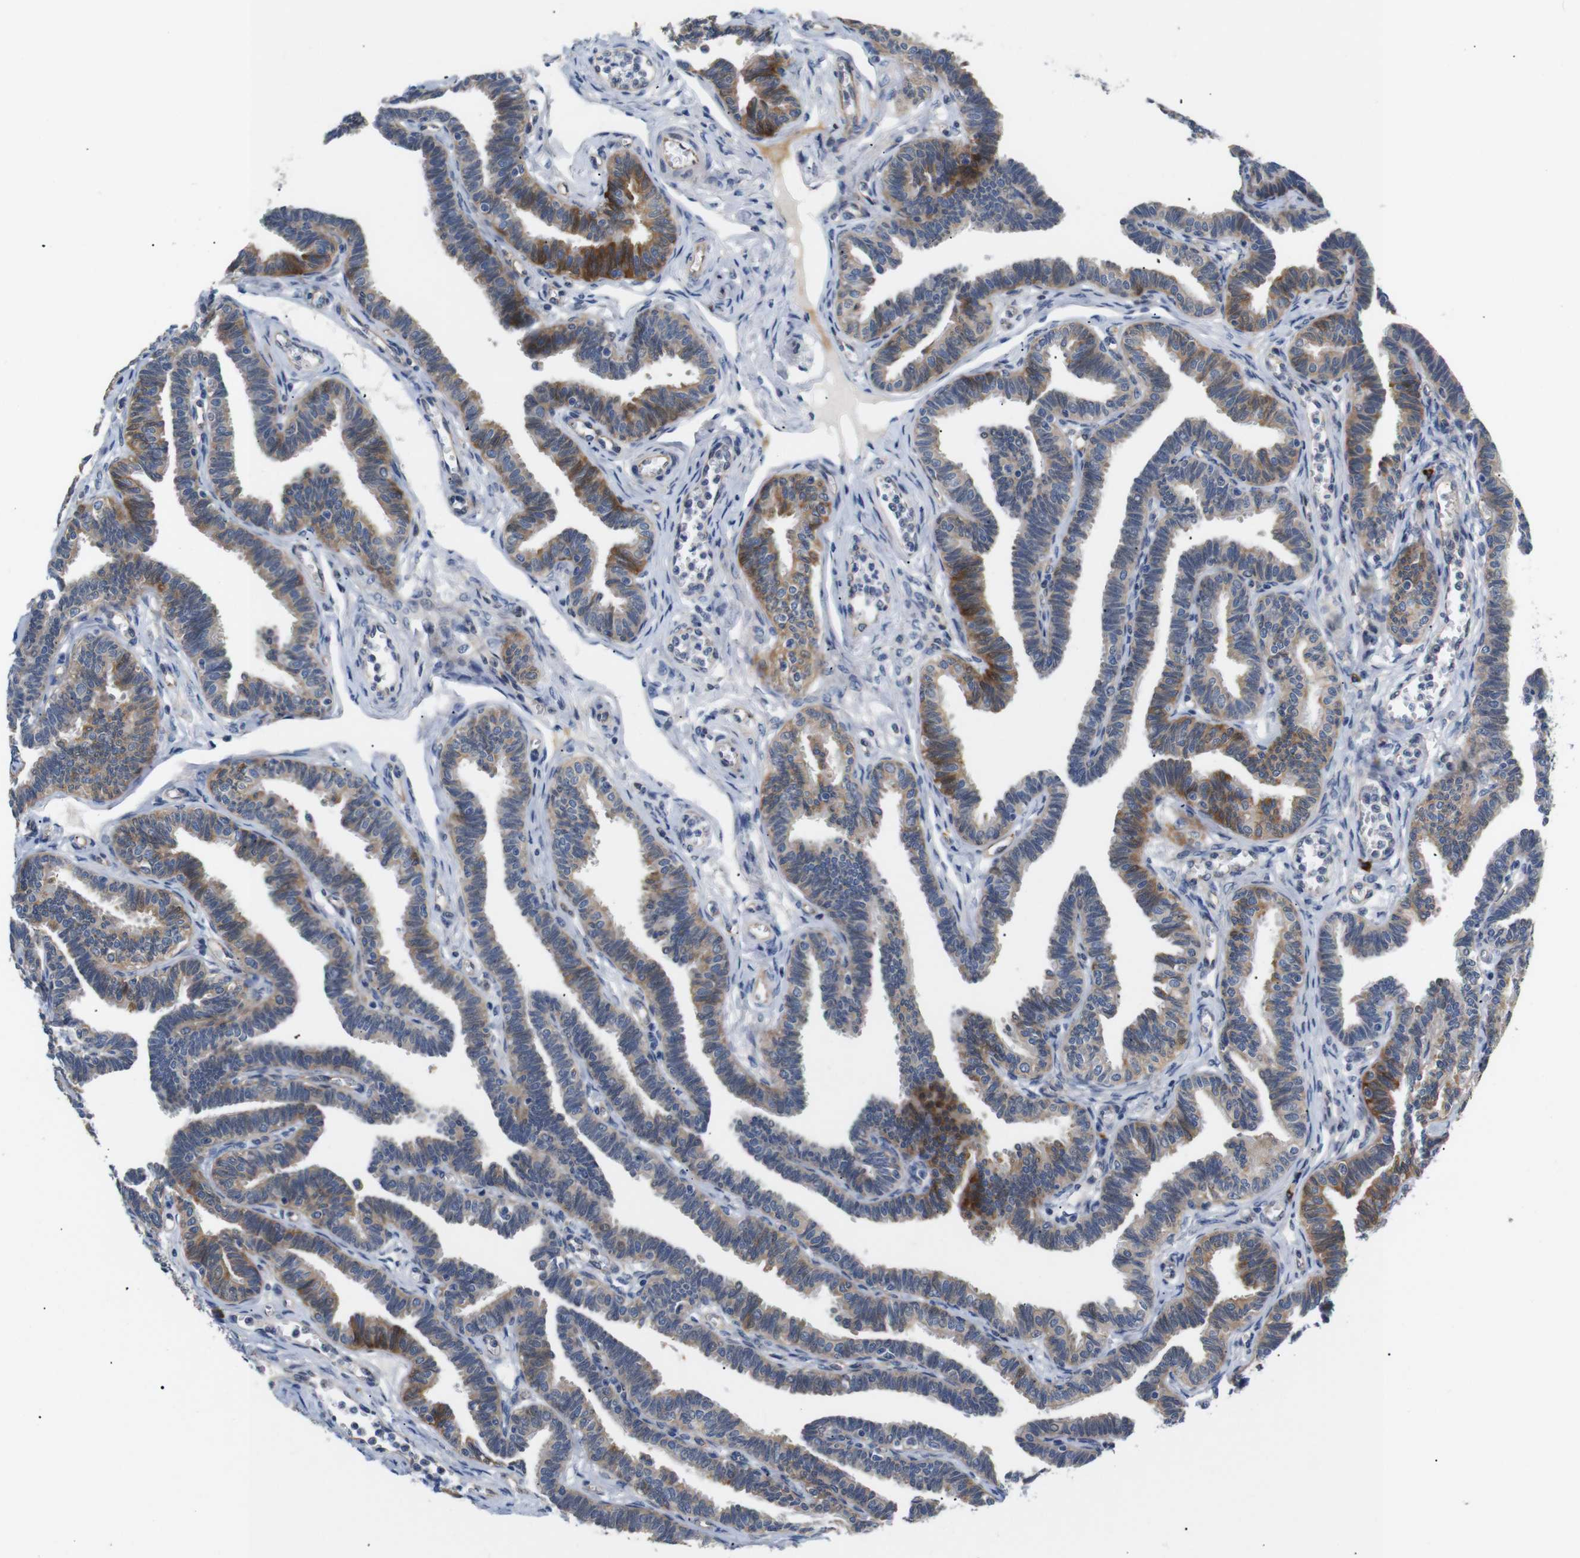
{"staining": {"intensity": "moderate", "quantity": ">75%", "location": "cytoplasmic/membranous"}, "tissue": "fallopian tube", "cell_type": "Glandular cells", "image_type": "normal", "snomed": [{"axis": "morphology", "description": "Normal tissue, NOS"}, {"axis": "topography", "description": "Fallopian tube"}, {"axis": "topography", "description": "Ovary"}], "caption": "DAB immunohistochemical staining of unremarkable fallopian tube reveals moderate cytoplasmic/membranous protein positivity in about >75% of glandular cells. (DAB (3,3'-diaminobenzidine) IHC, brown staining for protein, blue staining for nuclei).", "gene": "UBE2G2", "patient": {"sex": "female", "age": 23}}